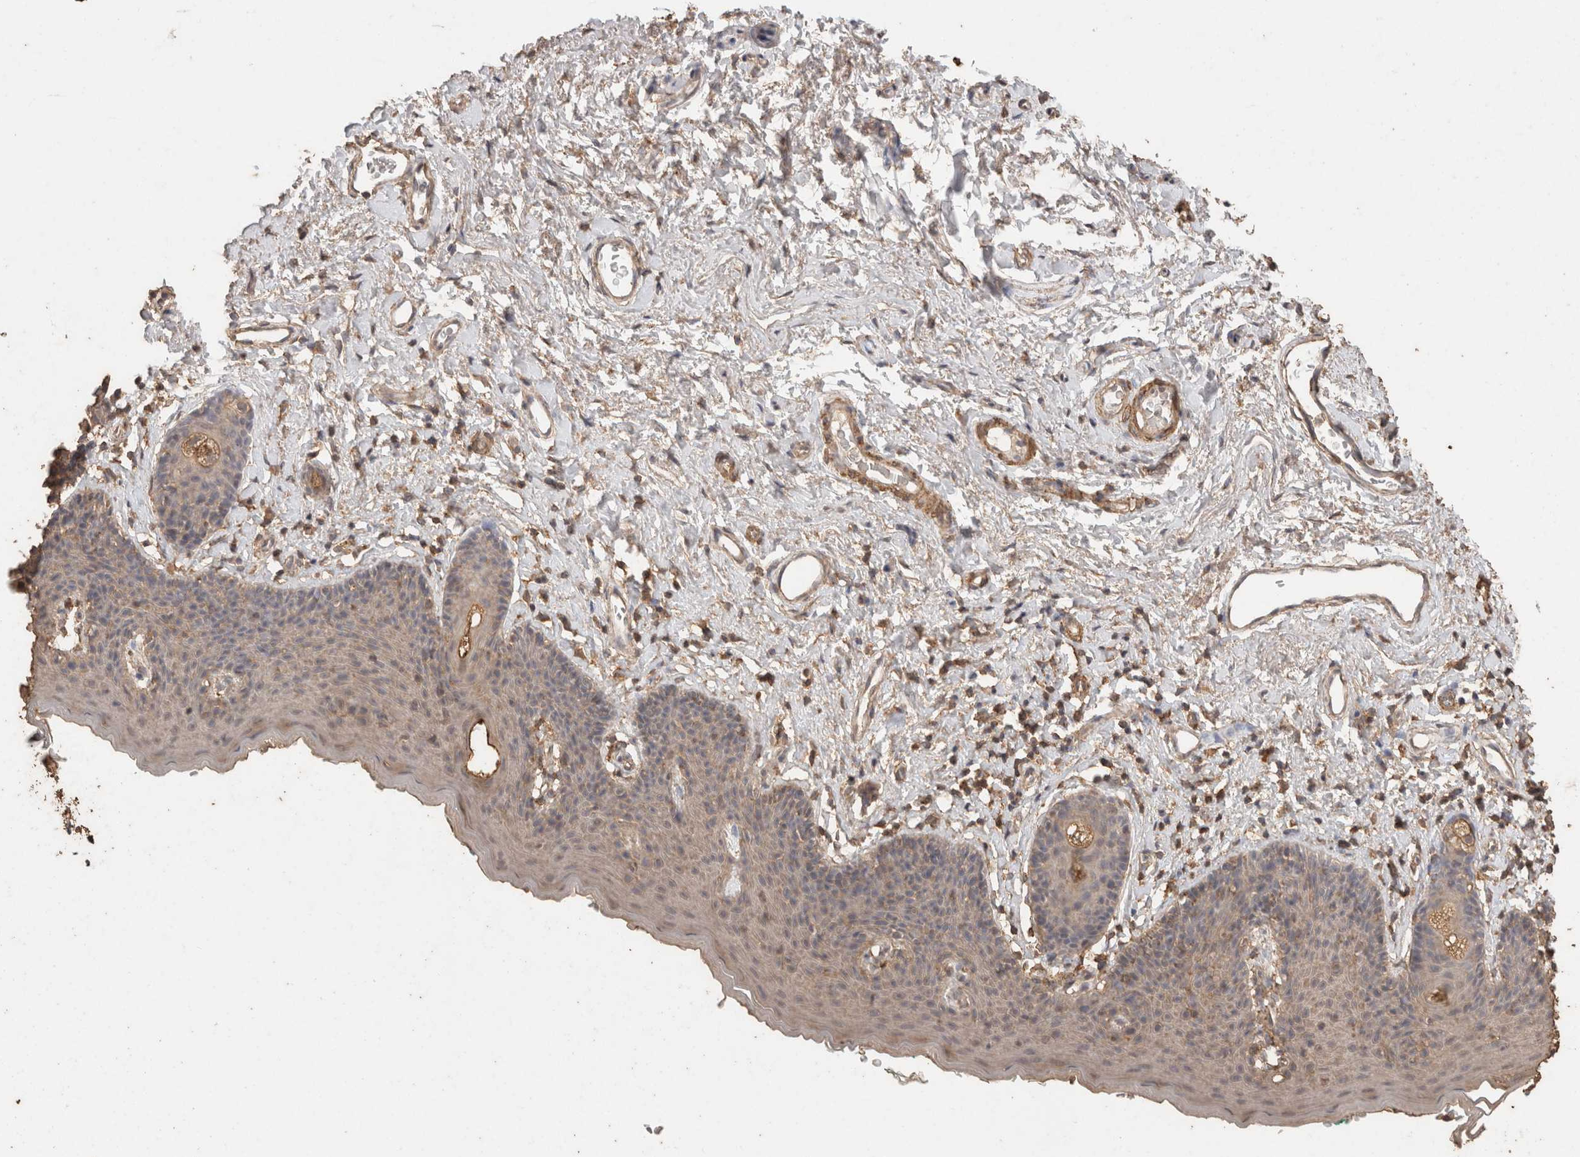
{"staining": {"intensity": "weak", "quantity": "25%-75%", "location": "cytoplasmic/membranous"}, "tissue": "skin", "cell_type": "Epidermal cells", "image_type": "normal", "snomed": [{"axis": "morphology", "description": "Normal tissue, NOS"}, {"axis": "topography", "description": "Vulva"}], "caption": "A histopathology image of skin stained for a protein shows weak cytoplasmic/membranous brown staining in epidermal cells.", "gene": "CX3CL1", "patient": {"sex": "female", "age": 66}}